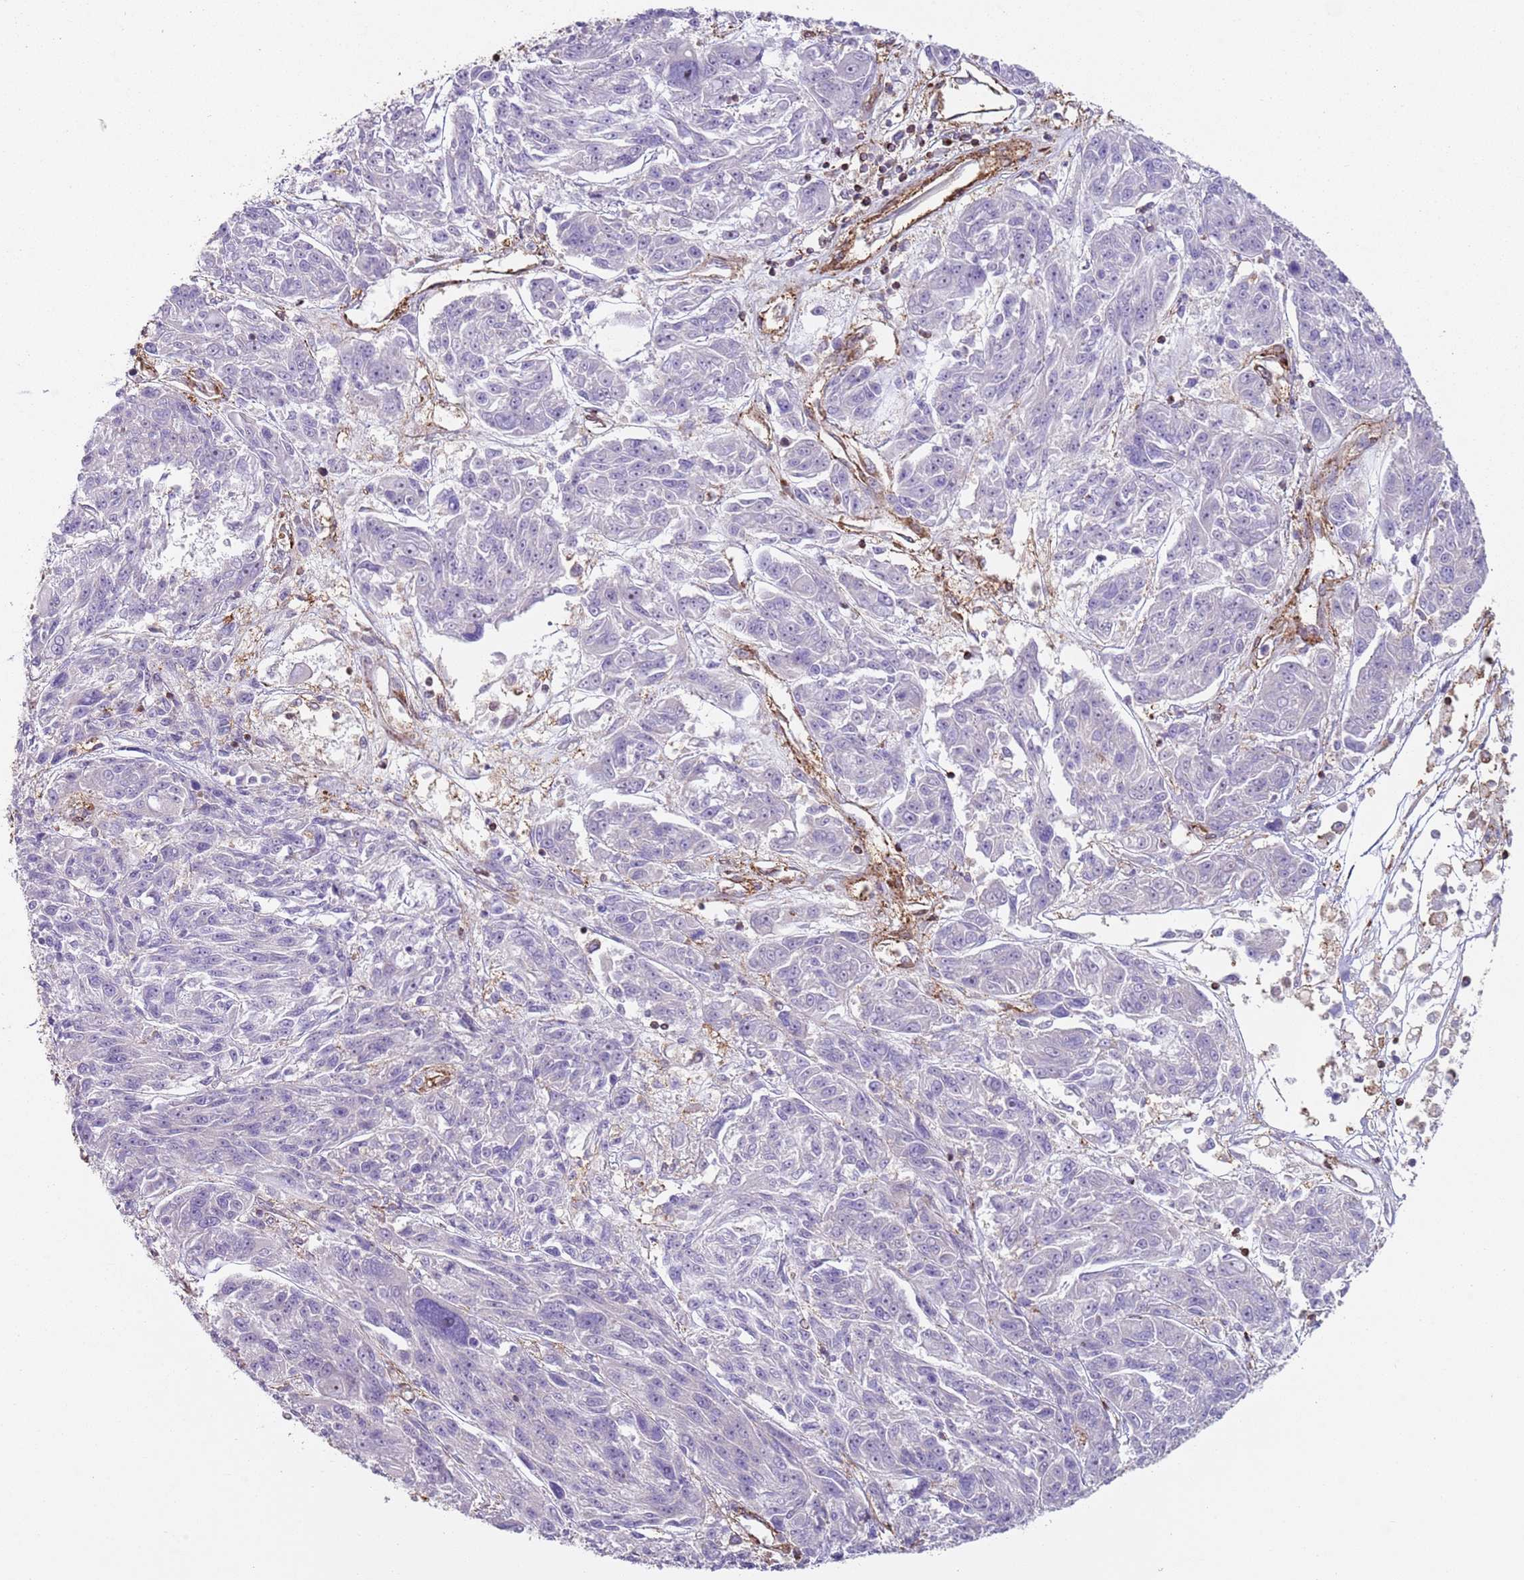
{"staining": {"intensity": "negative", "quantity": "none", "location": "none"}, "tissue": "melanoma", "cell_type": "Tumor cells", "image_type": "cancer", "snomed": [{"axis": "morphology", "description": "Malignant melanoma, NOS"}, {"axis": "topography", "description": "Skin"}], "caption": "Immunohistochemical staining of melanoma shows no significant expression in tumor cells.", "gene": "GNAI3", "patient": {"sex": "male", "age": 53}}